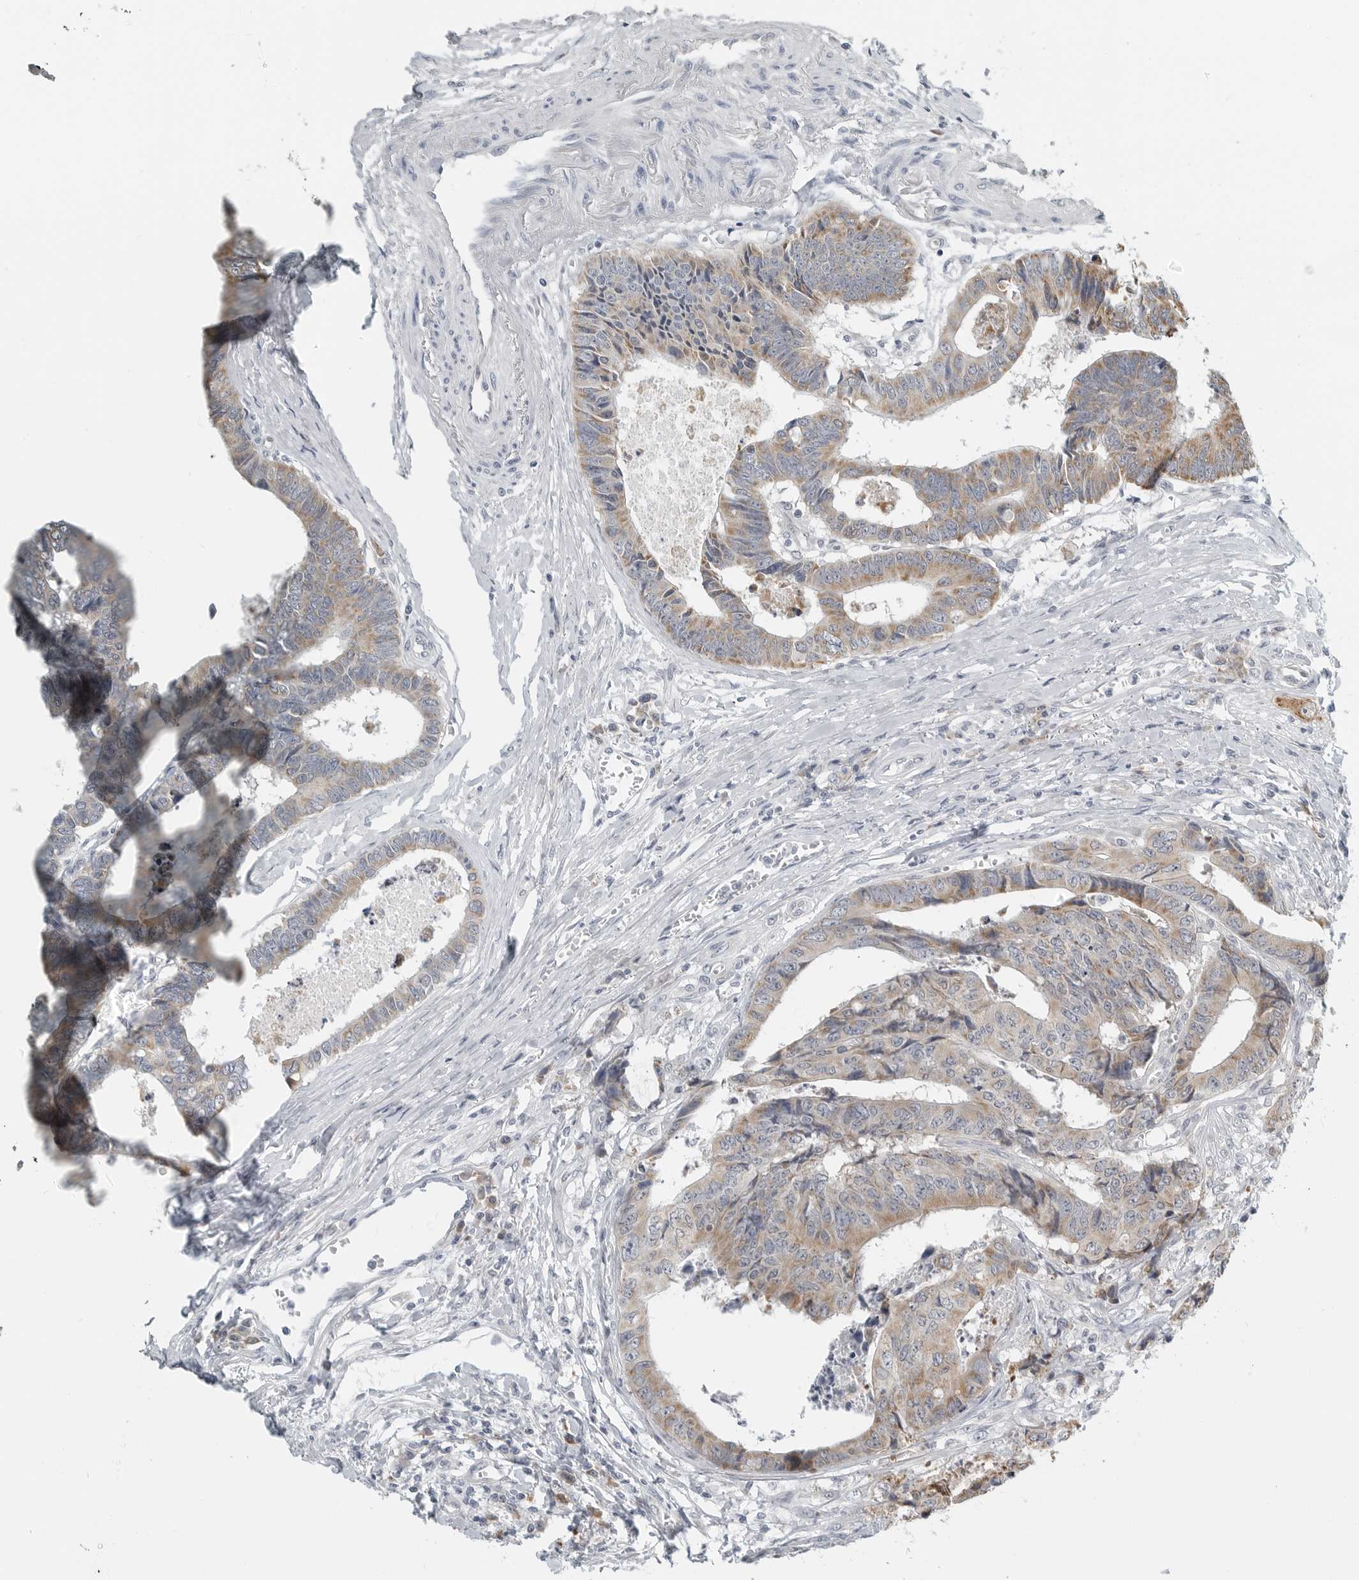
{"staining": {"intensity": "weak", "quantity": ">75%", "location": "cytoplasmic/membranous"}, "tissue": "colorectal cancer", "cell_type": "Tumor cells", "image_type": "cancer", "snomed": [{"axis": "morphology", "description": "Adenocarcinoma, NOS"}, {"axis": "topography", "description": "Rectum"}], "caption": "A photomicrograph of colorectal adenocarcinoma stained for a protein reveals weak cytoplasmic/membranous brown staining in tumor cells.", "gene": "IL12RB2", "patient": {"sex": "male", "age": 84}}